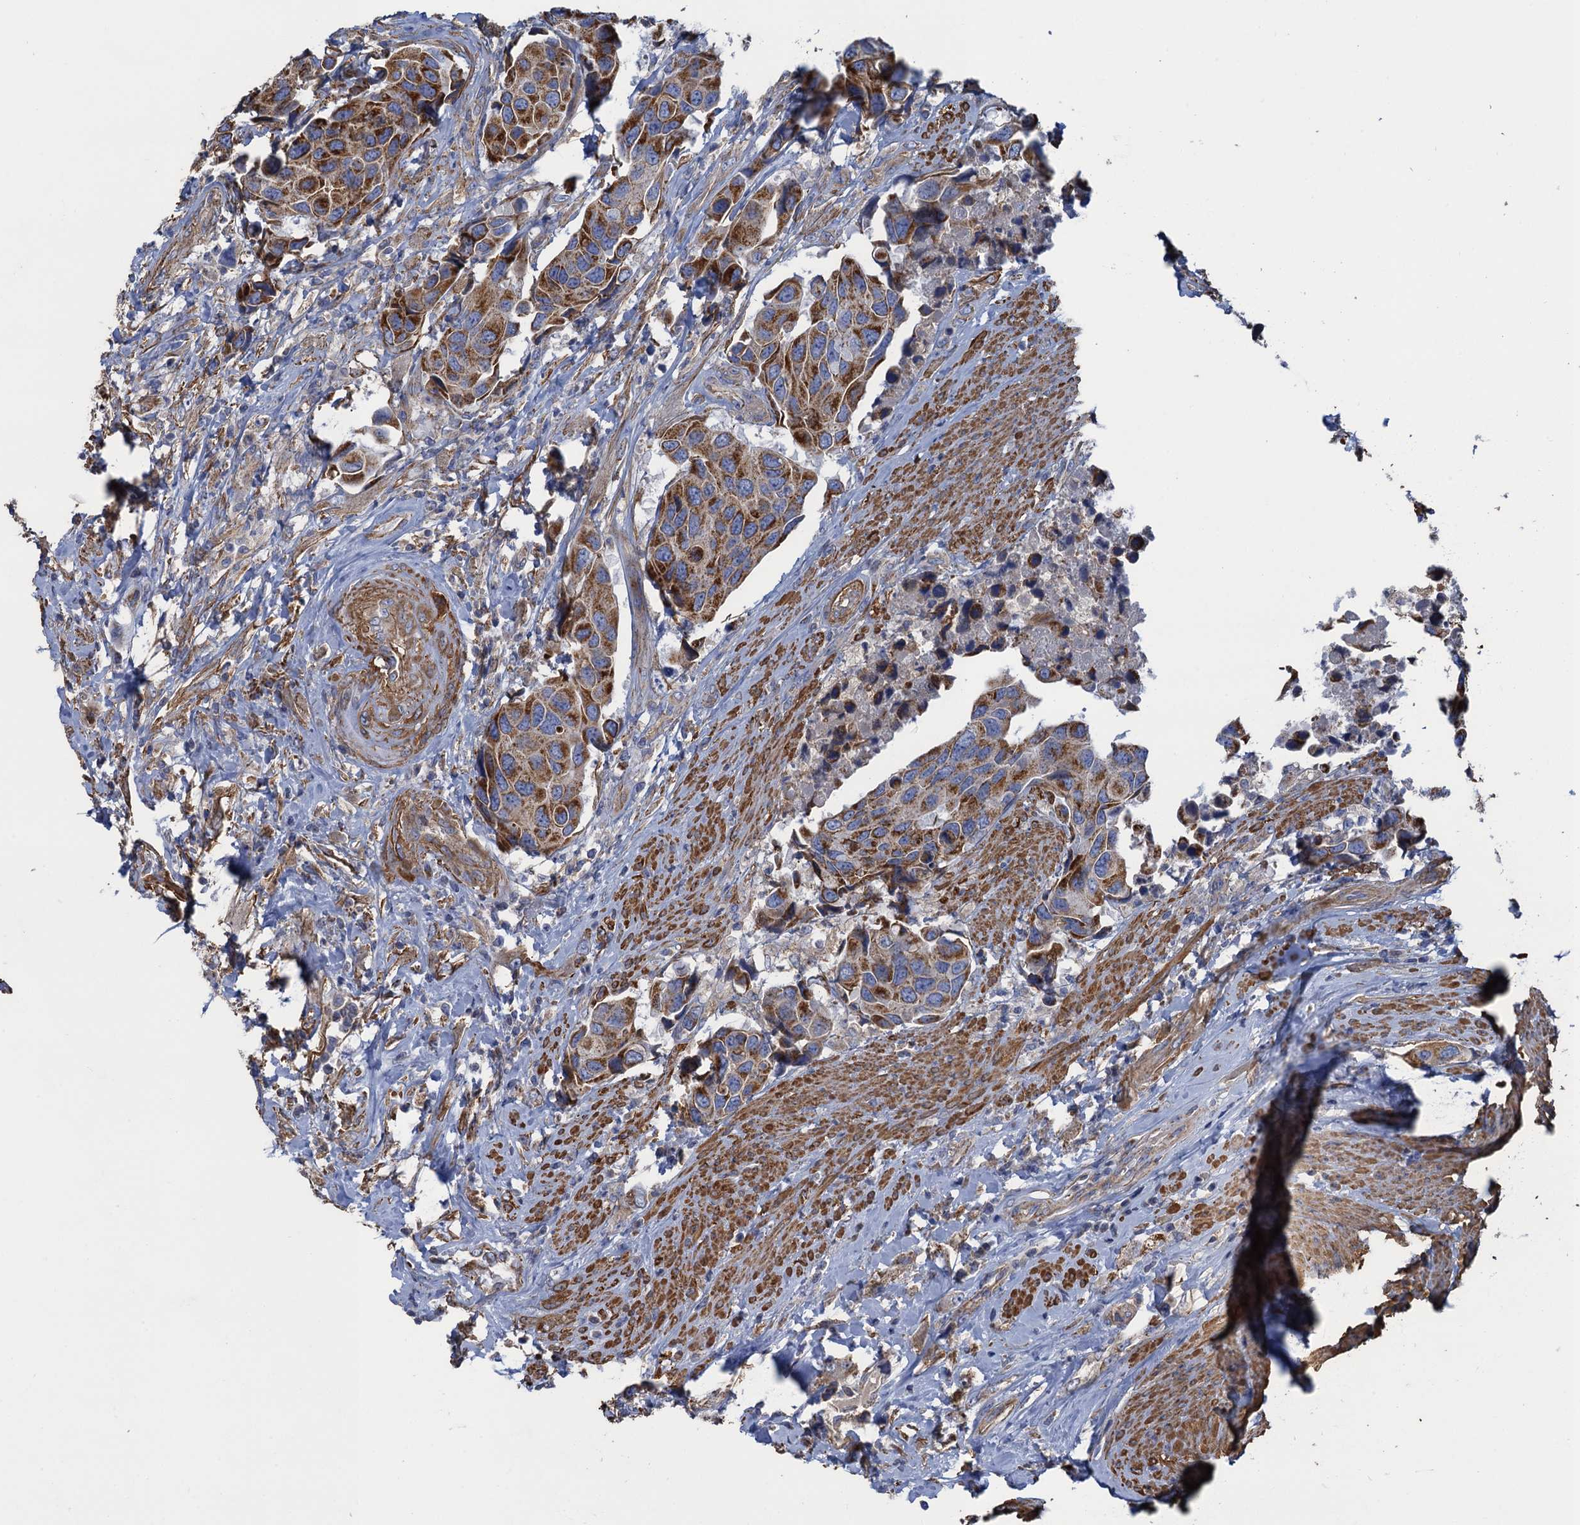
{"staining": {"intensity": "strong", "quantity": "25%-75%", "location": "cytoplasmic/membranous"}, "tissue": "urothelial cancer", "cell_type": "Tumor cells", "image_type": "cancer", "snomed": [{"axis": "morphology", "description": "Urothelial carcinoma, High grade"}, {"axis": "topography", "description": "Urinary bladder"}], "caption": "Tumor cells exhibit strong cytoplasmic/membranous positivity in approximately 25%-75% of cells in urothelial cancer.", "gene": "GCSH", "patient": {"sex": "male", "age": 74}}